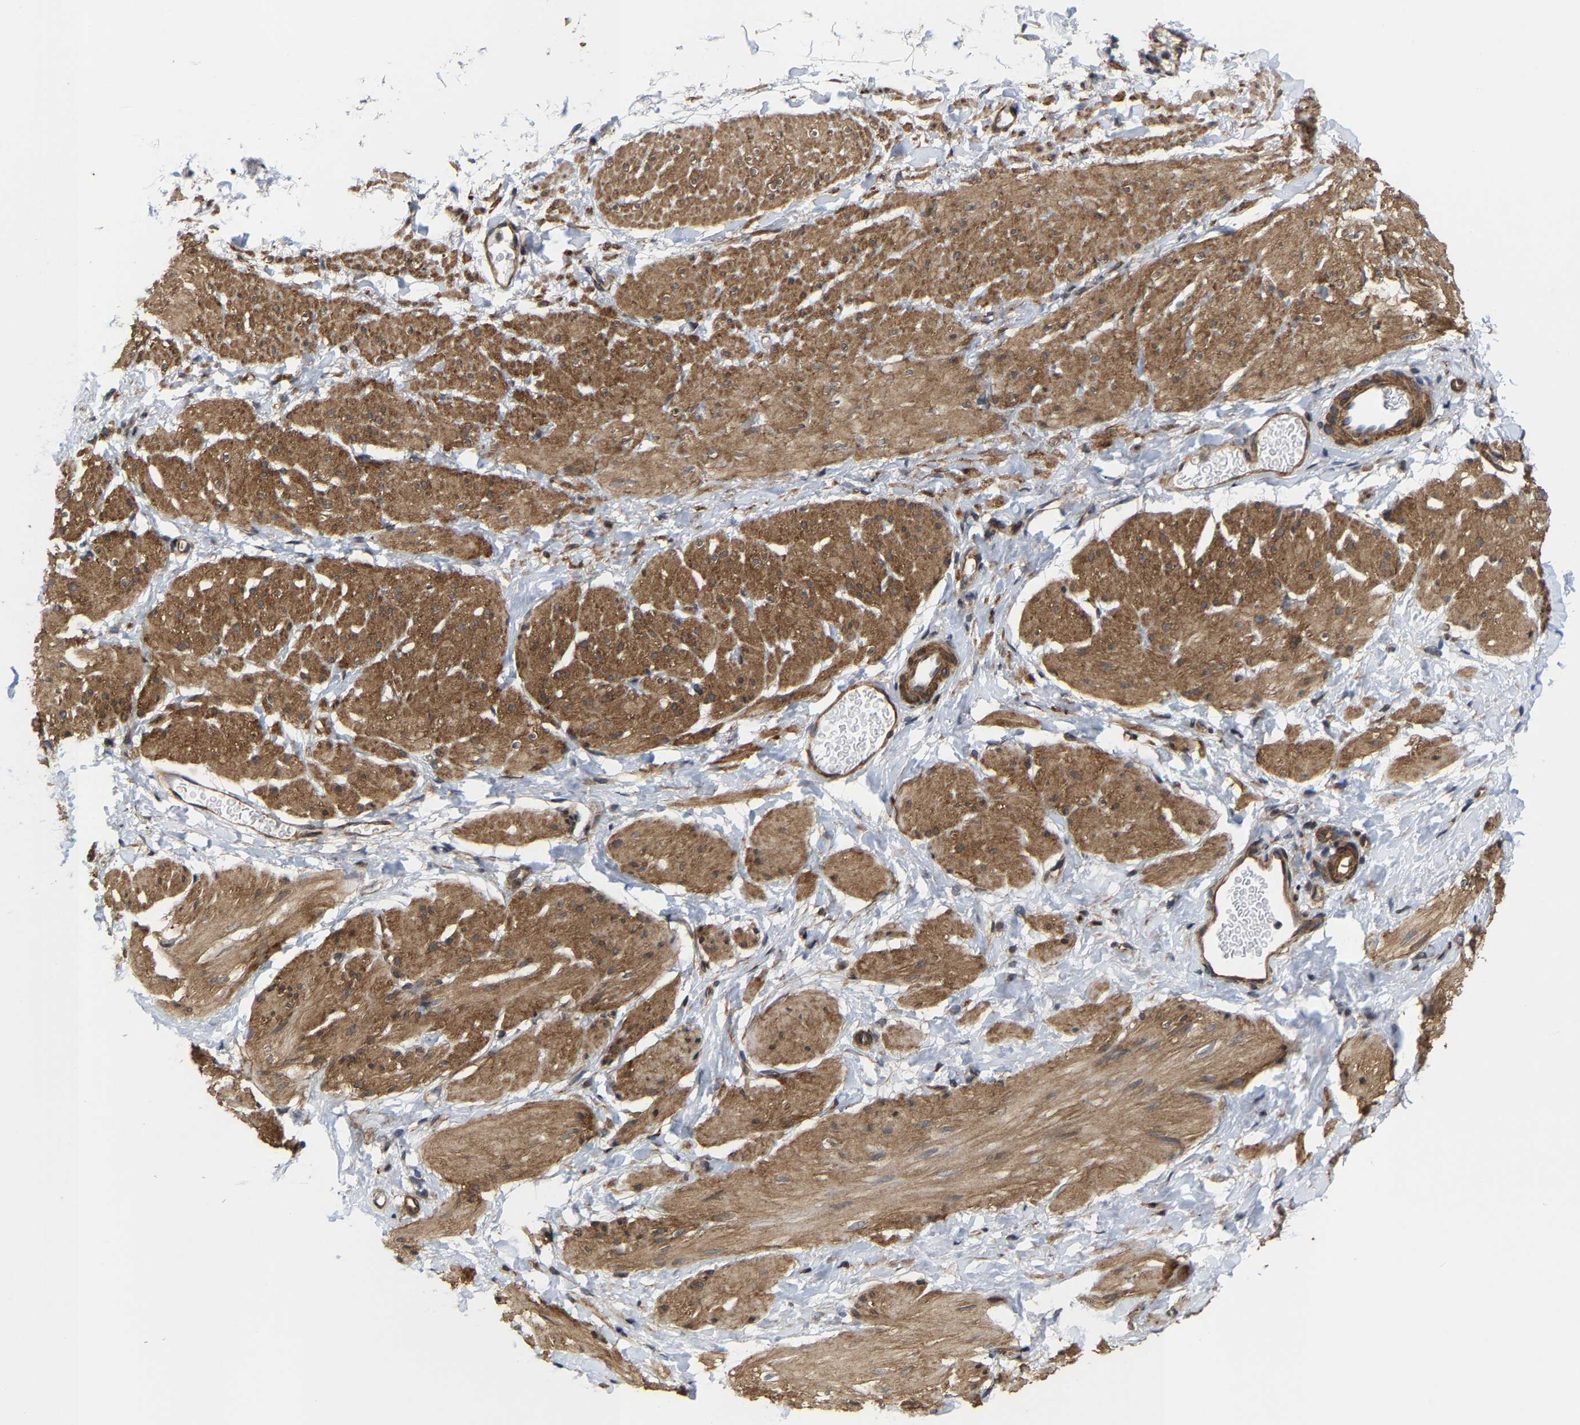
{"staining": {"intensity": "moderate", "quantity": ">75%", "location": "cytoplasmic/membranous"}, "tissue": "smooth muscle", "cell_type": "Smooth muscle cells", "image_type": "normal", "snomed": [{"axis": "morphology", "description": "Normal tissue, NOS"}, {"axis": "topography", "description": "Smooth muscle"}], "caption": "Immunohistochemistry (DAB) staining of unremarkable human smooth muscle demonstrates moderate cytoplasmic/membranous protein expression in approximately >75% of smooth muscle cells. (DAB IHC, brown staining for protein, blue staining for nuclei).", "gene": "TGFB1I1", "patient": {"sex": "male", "age": 16}}